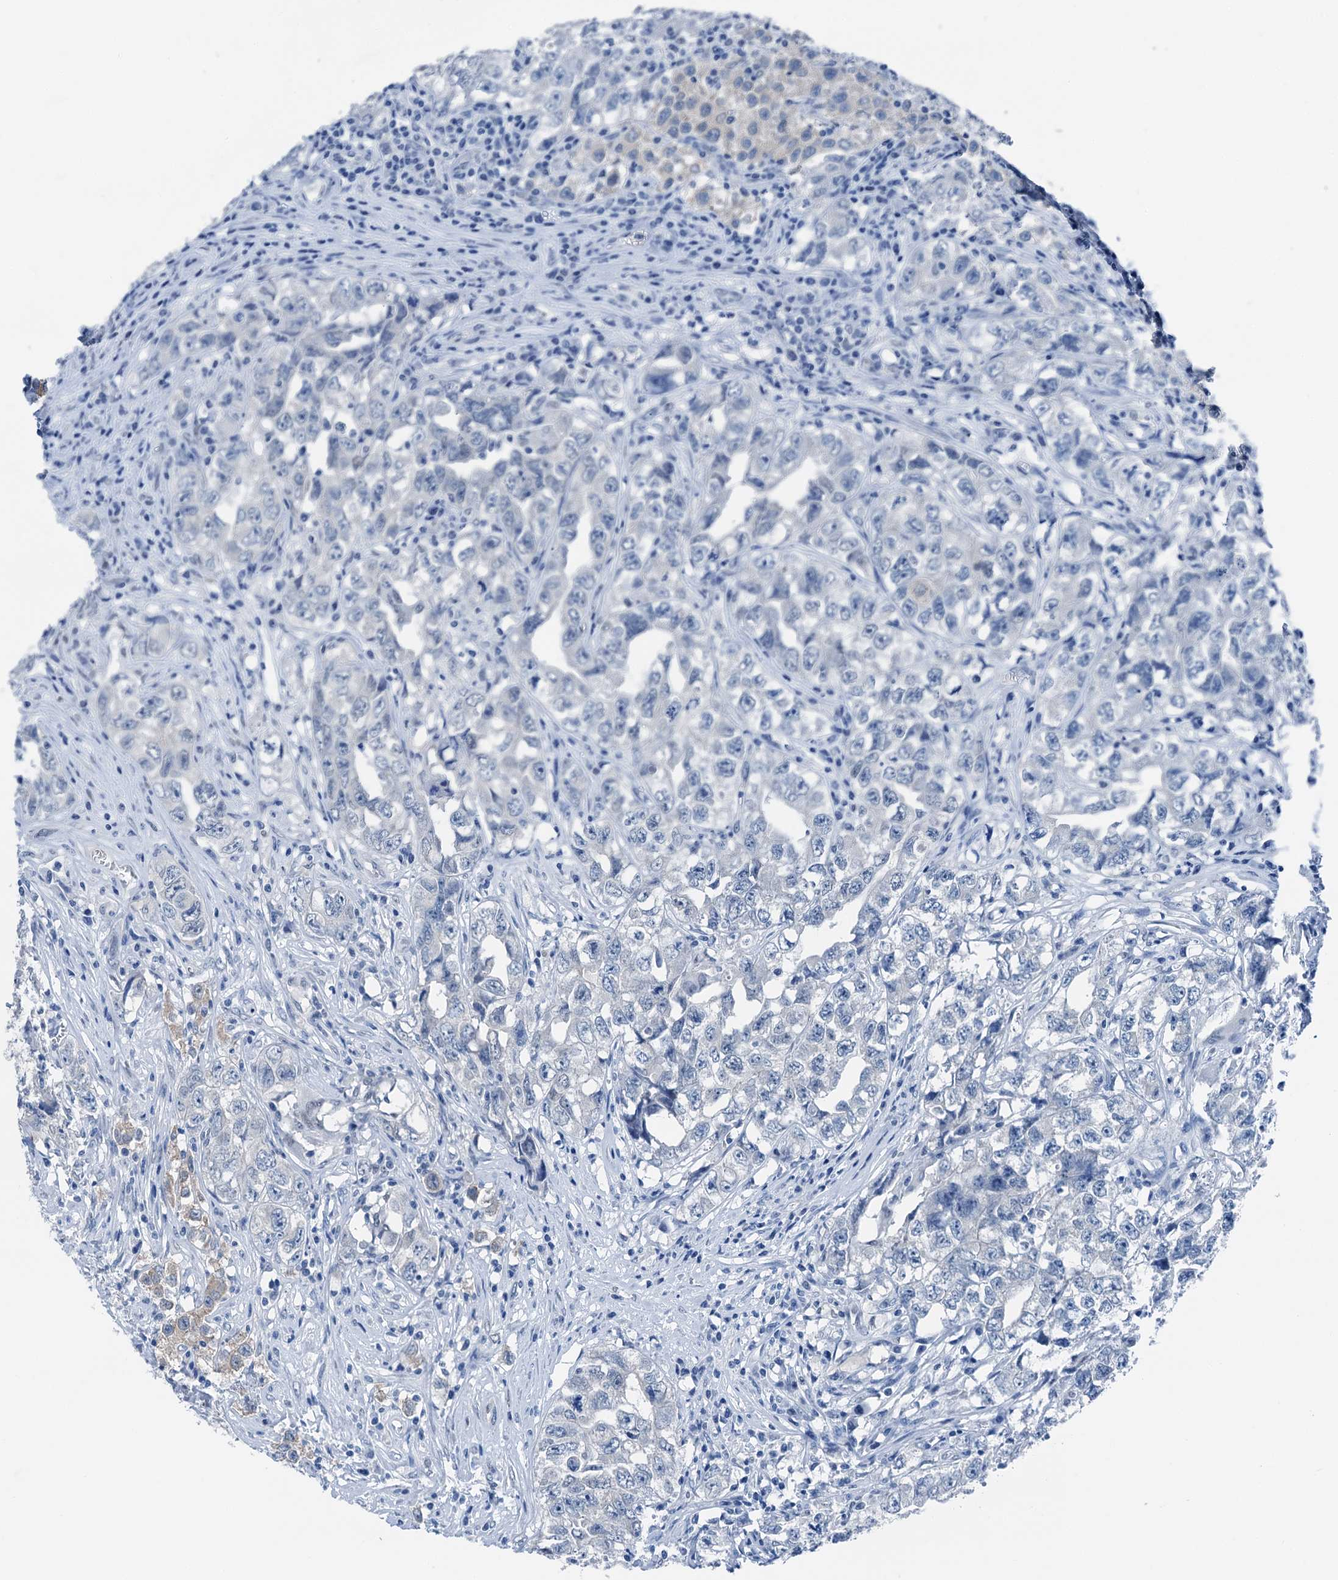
{"staining": {"intensity": "weak", "quantity": "<25%", "location": "cytoplasmic/membranous"}, "tissue": "testis cancer", "cell_type": "Tumor cells", "image_type": "cancer", "snomed": [{"axis": "morphology", "description": "Seminoma, NOS"}, {"axis": "morphology", "description": "Carcinoma, Embryonal, NOS"}, {"axis": "topography", "description": "Testis"}], "caption": "The image reveals no staining of tumor cells in testis cancer.", "gene": "CBLN3", "patient": {"sex": "male", "age": 43}}